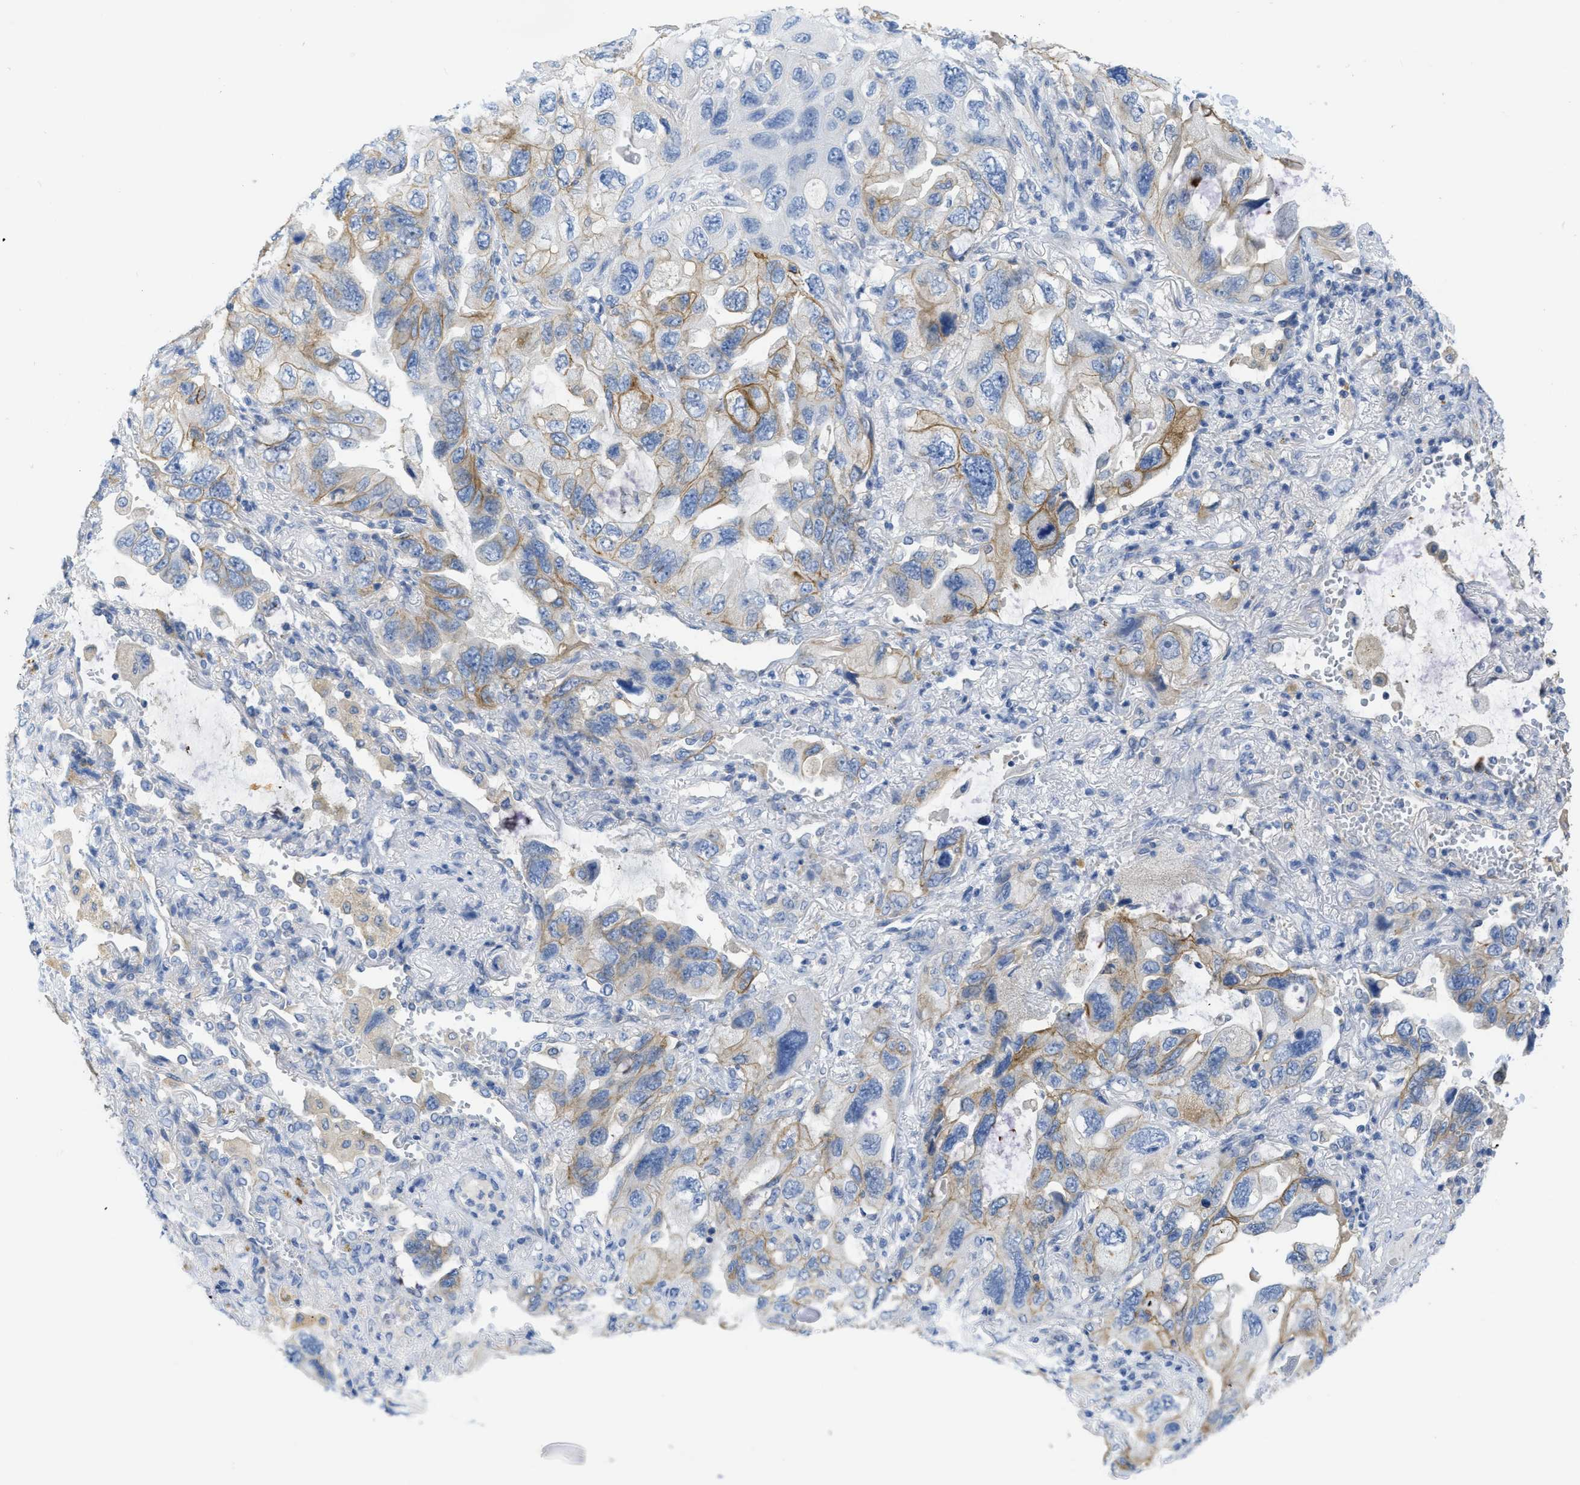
{"staining": {"intensity": "moderate", "quantity": "25%-75%", "location": "cytoplasmic/membranous"}, "tissue": "lung cancer", "cell_type": "Tumor cells", "image_type": "cancer", "snomed": [{"axis": "morphology", "description": "Squamous cell carcinoma, NOS"}, {"axis": "topography", "description": "Lung"}], "caption": "A micrograph of human lung squamous cell carcinoma stained for a protein exhibits moderate cytoplasmic/membranous brown staining in tumor cells.", "gene": "CNNM4", "patient": {"sex": "female", "age": 73}}